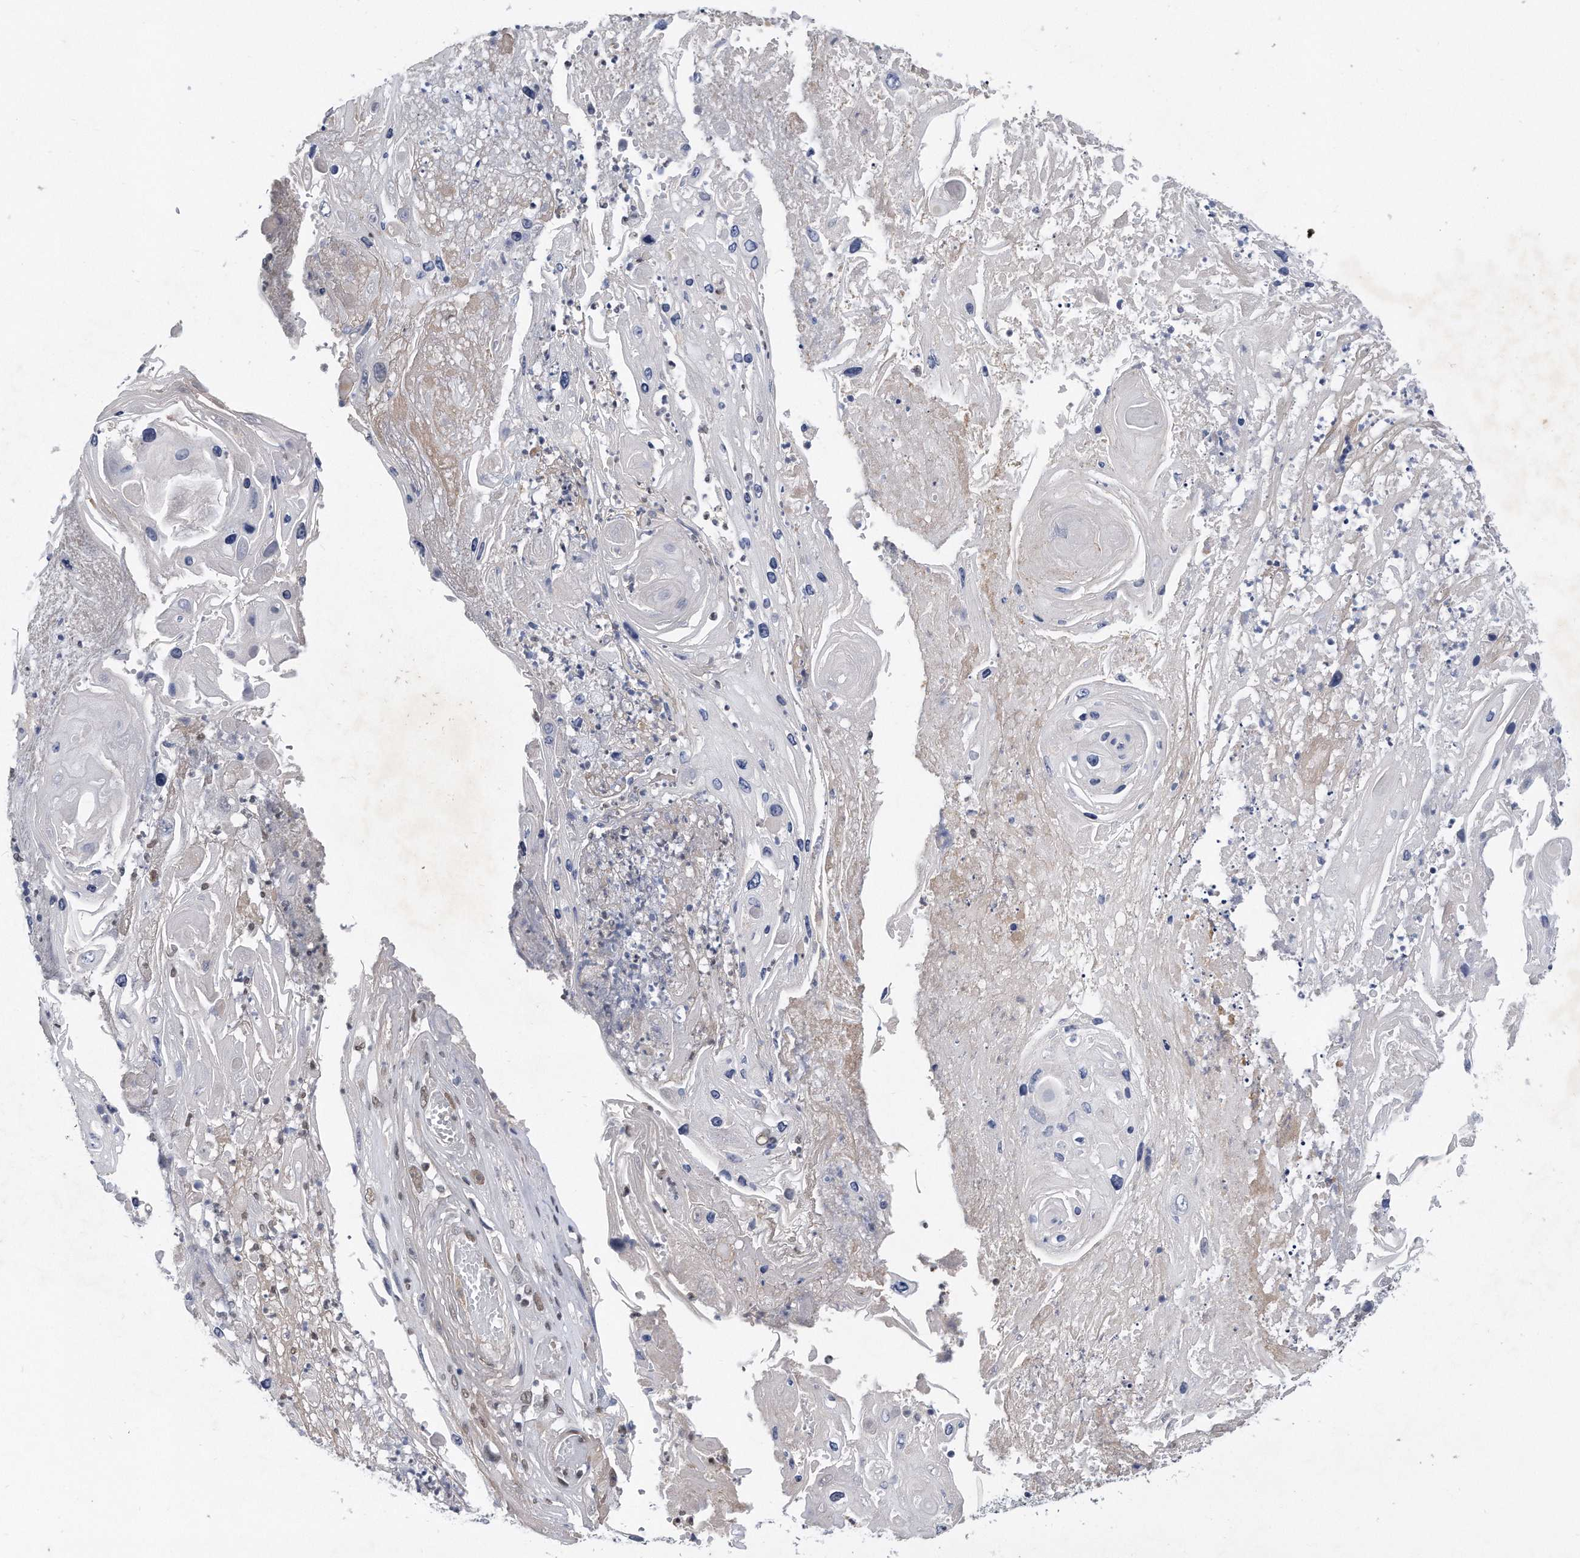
{"staining": {"intensity": "negative", "quantity": "none", "location": "none"}, "tissue": "skin cancer", "cell_type": "Tumor cells", "image_type": "cancer", "snomed": [{"axis": "morphology", "description": "Squamous cell carcinoma, NOS"}, {"axis": "topography", "description": "Skin"}], "caption": "This is an immunohistochemistry histopathology image of squamous cell carcinoma (skin). There is no positivity in tumor cells.", "gene": "TP53INP1", "patient": {"sex": "male", "age": 55}}